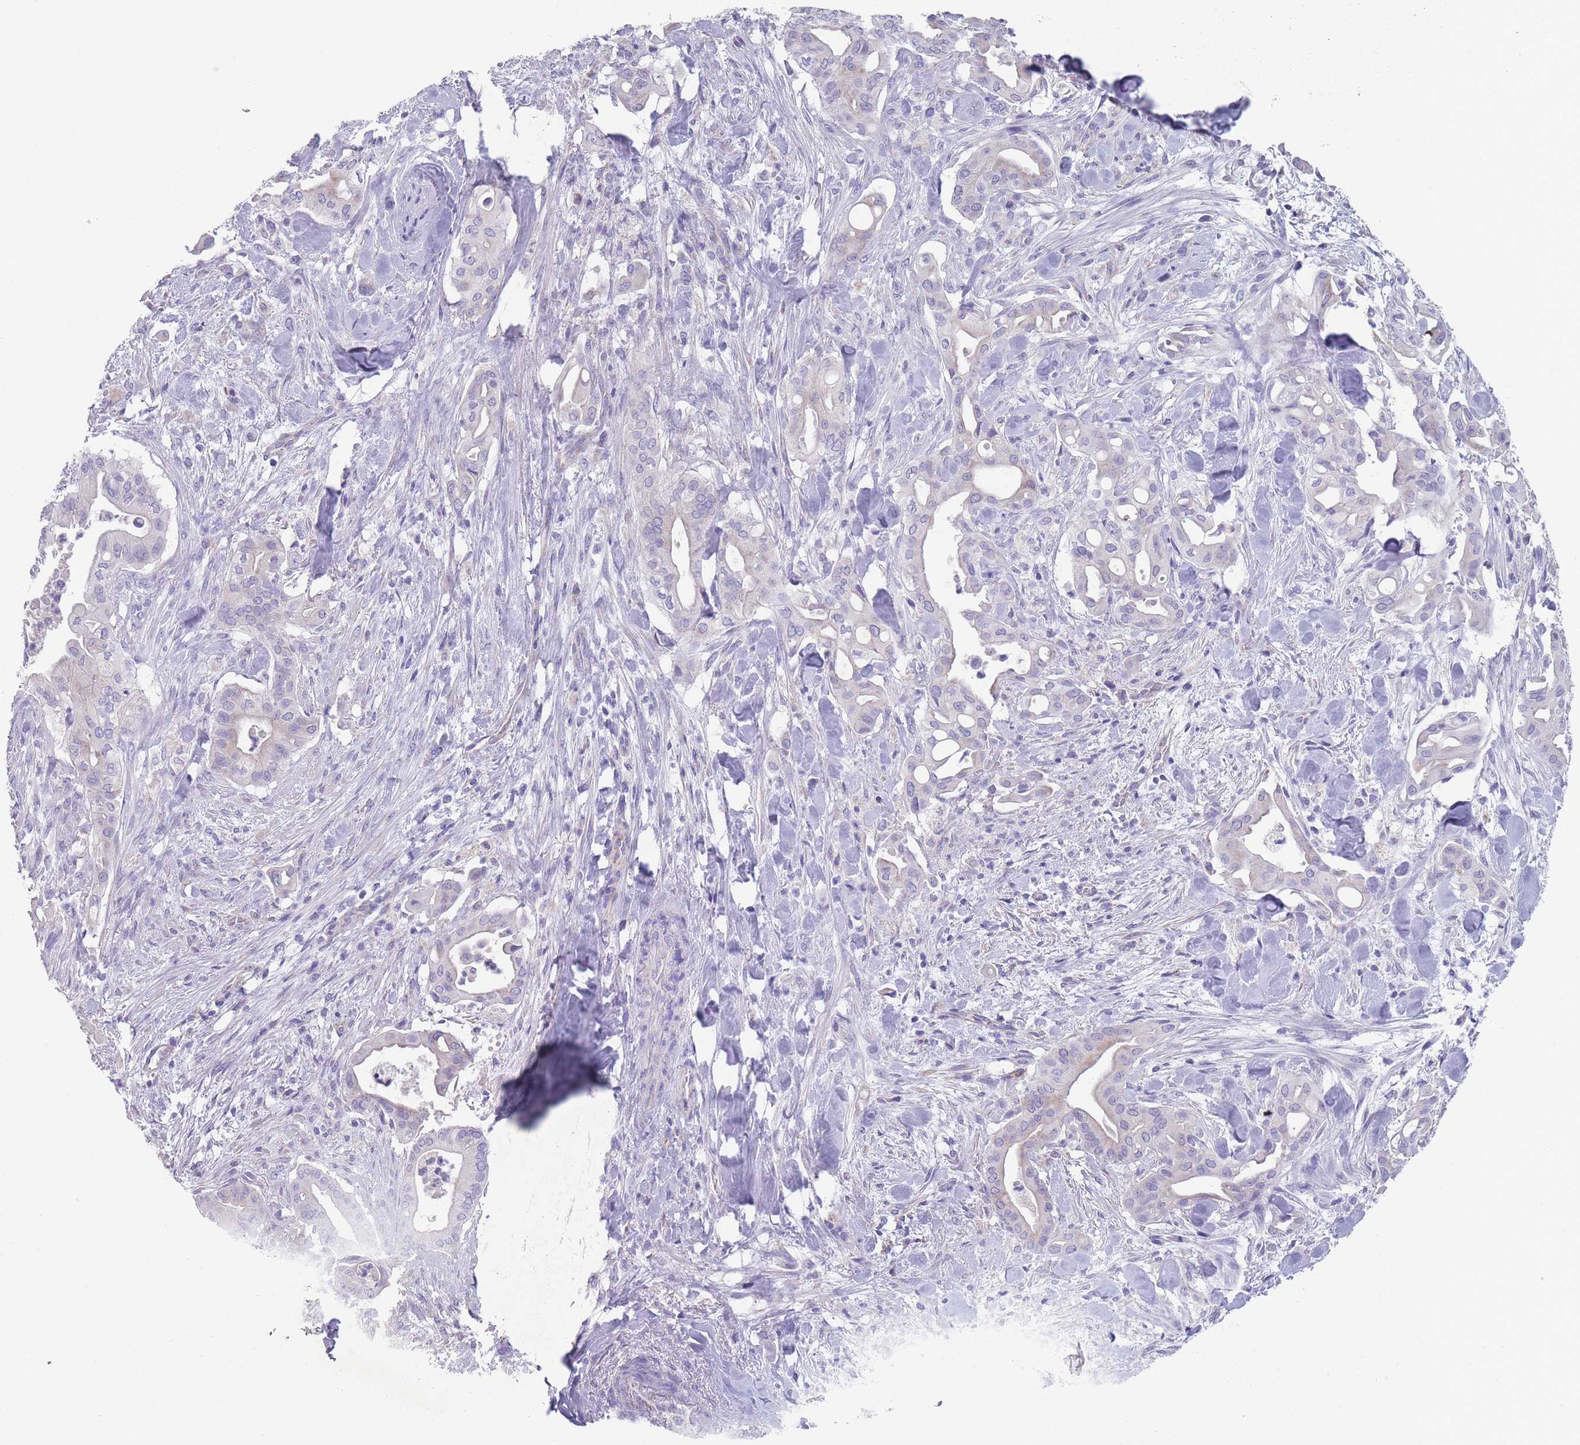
{"staining": {"intensity": "negative", "quantity": "none", "location": "none"}, "tissue": "liver cancer", "cell_type": "Tumor cells", "image_type": "cancer", "snomed": [{"axis": "morphology", "description": "Cholangiocarcinoma"}, {"axis": "topography", "description": "Liver"}], "caption": "An IHC photomicrograph of cholangiocarcinoma (liver) is shown. There is no staining in tumor cells of cholangiocarcinoma (liver). Nuclei are stained in blue.", "gene": "MRPS14", "patient": {"sex": "female", "age": 68}}